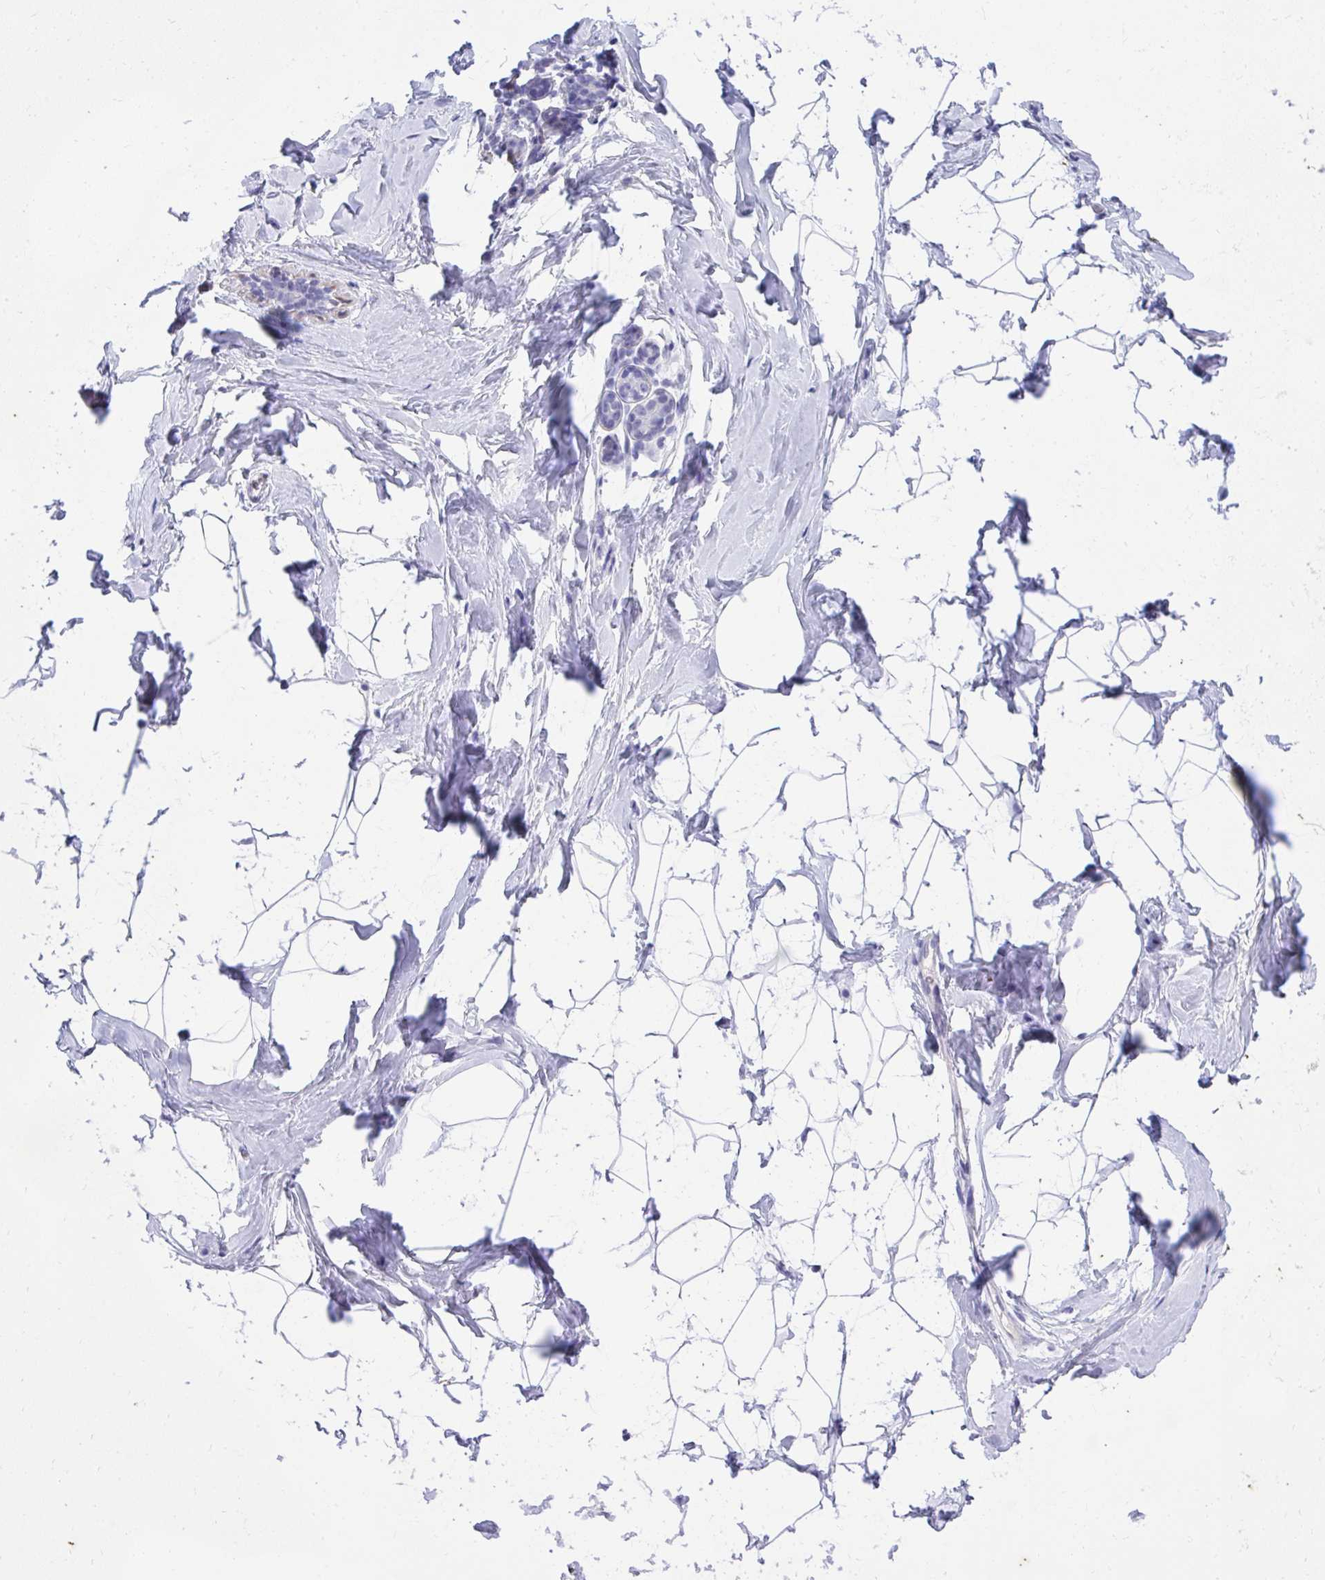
{"staining": {"intensity": "negative", "quantity": "none", "location": "none"}, "tissue": "breast", "cell_type": "Adipocytes", "image_type": "normal", "snomed": [{"axis": "morphology", "description": "Normal tissue, NOS"}, {"axis": "topography", "description": "Breast"}], "caption": "A photomicrograph of human breast is negative for staining in adipocytes. (DAB (3,3'-diaminobenzidine) immunohistochemistry (IHC) with hematoxylin counter stain).", "gene": "KLK1", "patient": {"sex": "female", "age": 32}}